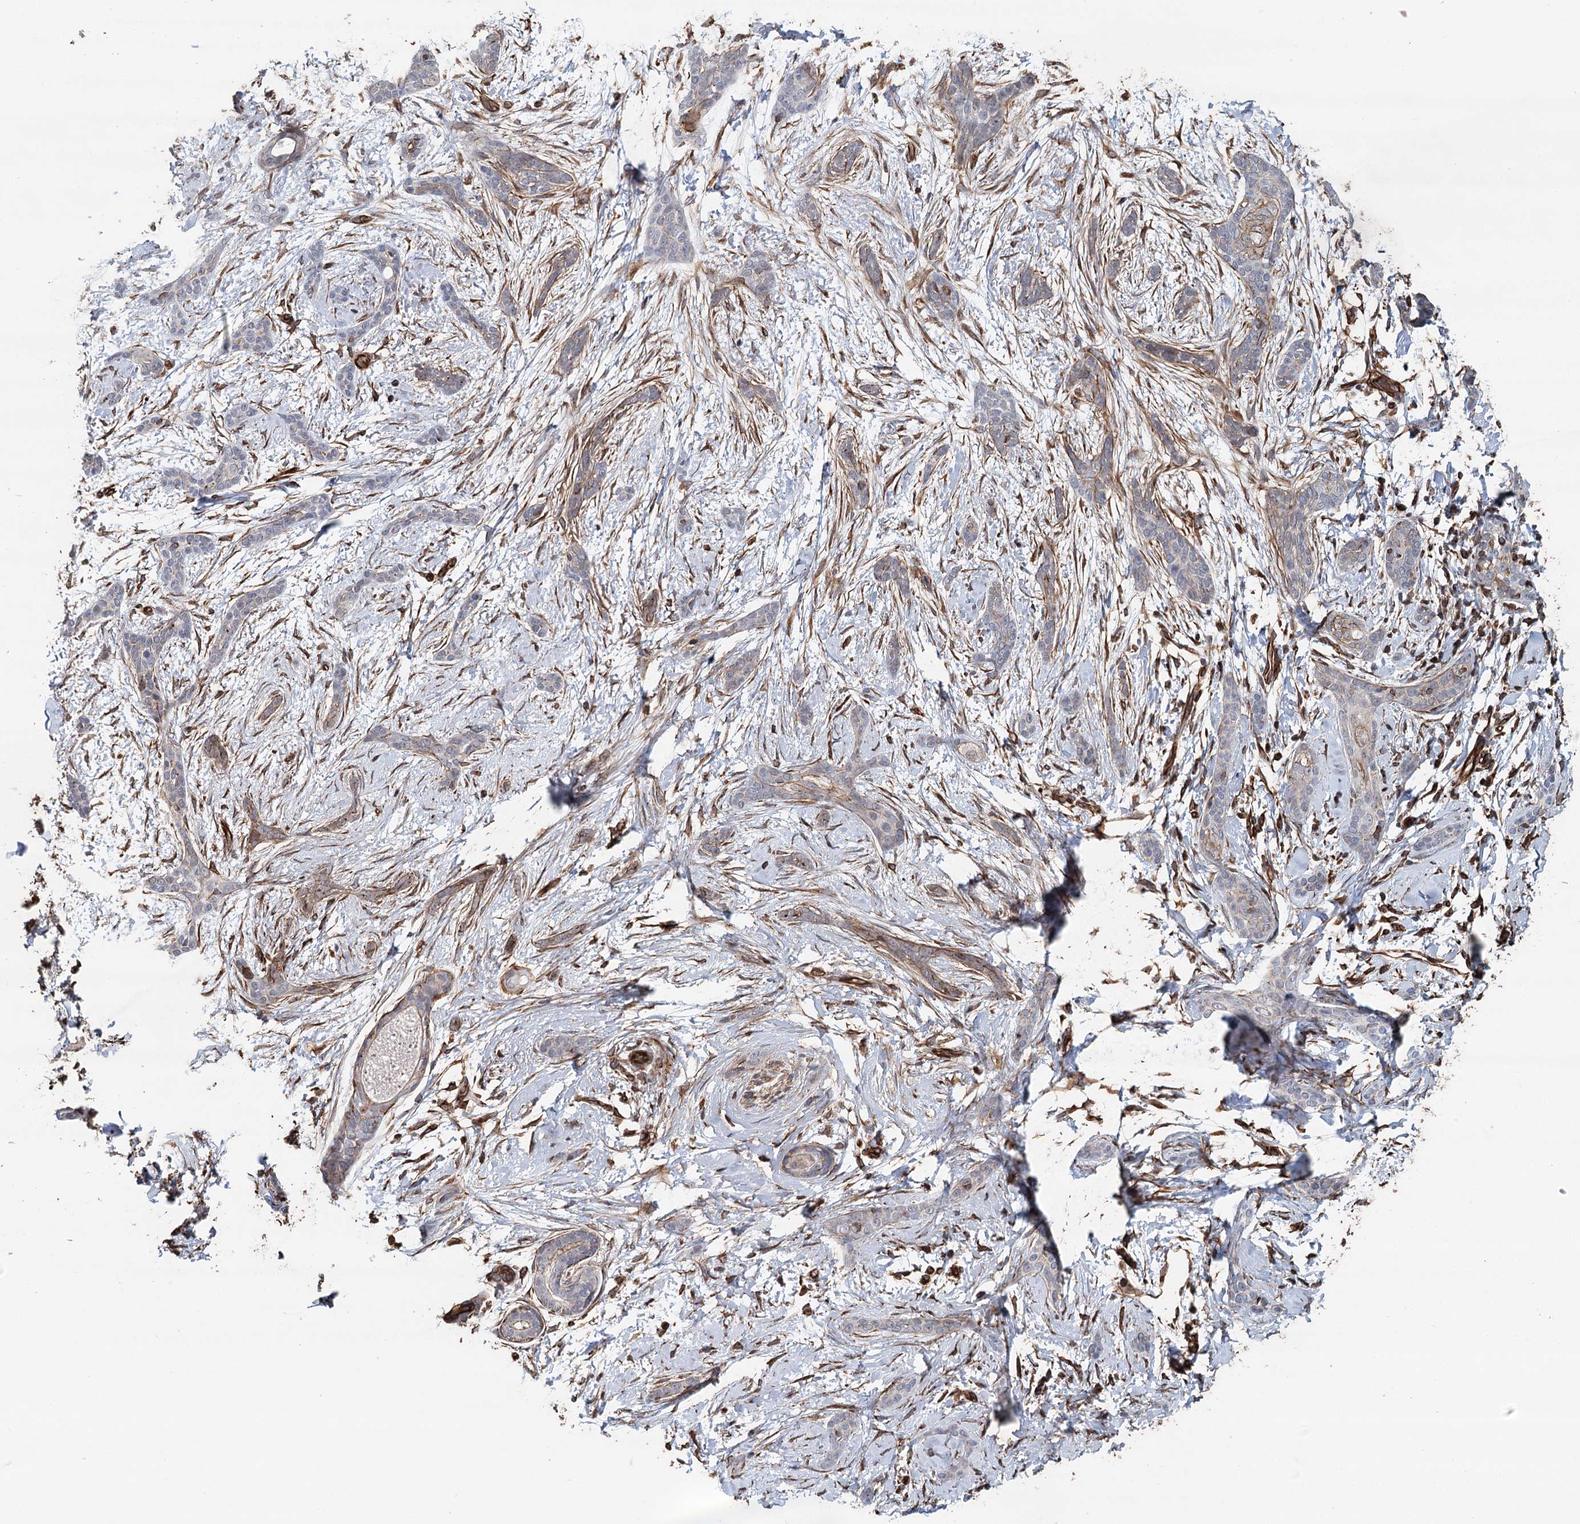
{"staining": {"intensity": "moderate", "quantity": "<25%", "location": "cytoplasmic/membranous"}, "tissue": "skin cancer", "cell_type": "Tumor cells", "image_type": "cancer", "snomed": [{"axis": "morphology", "description": "Basal cell carcinoma"}, {"axis": "morphology", "description": "Adnexal tumor, benign"}, {"axis": "topography", "description": "Skin"}], "caption": "A photomicrograph of skin cancer stained for a protein demonstrates moderate cytoplasmic/membranous brown staining in tumor cells.", "gene": "SYNPO", "patient": {"sex": "female", "age": 42}}